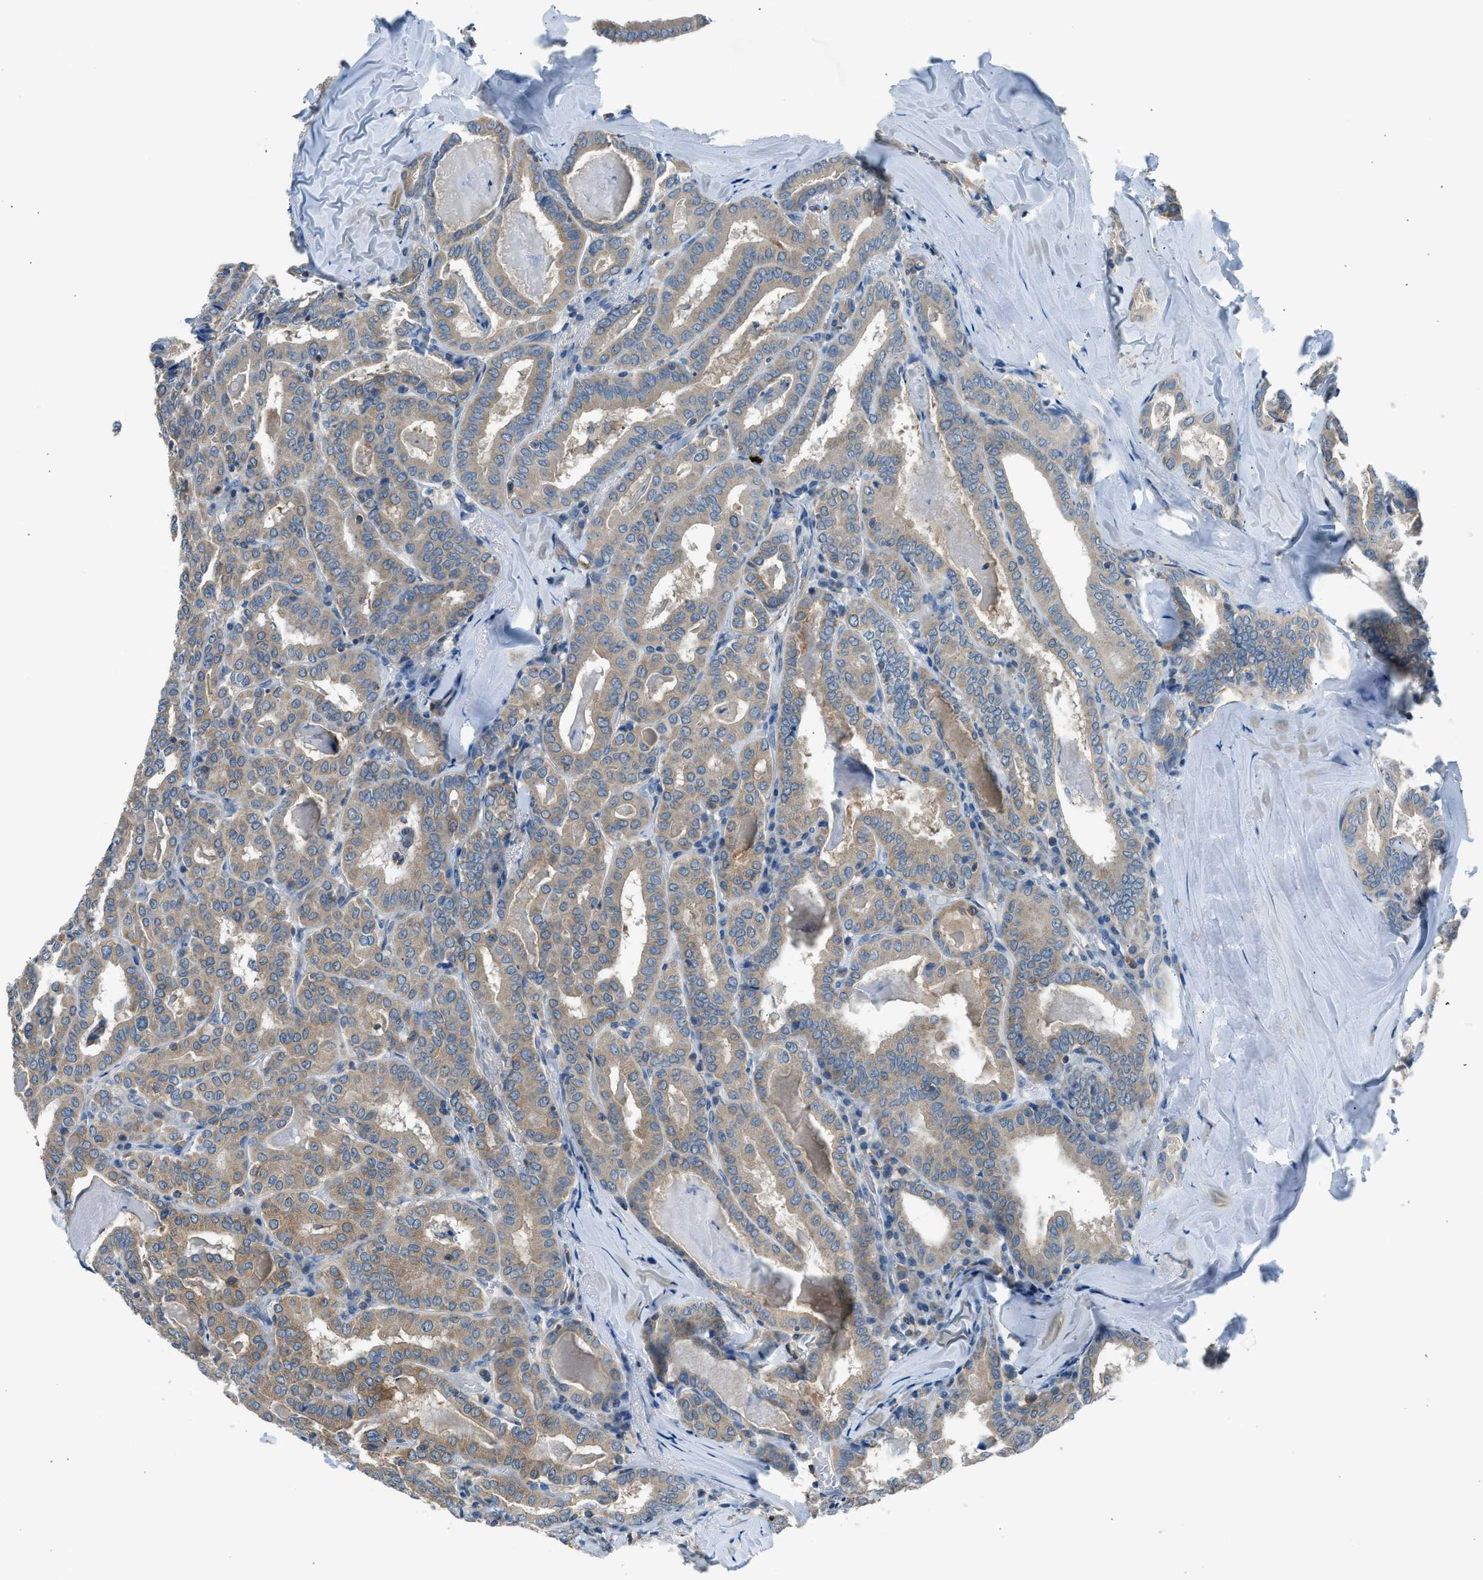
{"staining": {"intensity": "moderate", "quantity": ">75%", "location": "cytoplasmic/membranous"}, "tissue": "thyroid cancer", "cell_type": "Tumor cells", "image_type": "cancer", "snomed": [{"axis": "morphology", "description": "Papillary adenocarcinoma, NOS"}, {"axis": "topography", "description": "Thyroid gland"}], "caption": "Thyroid cancer (papillary adenocarcinoma) stained for a protein reveals moderate cytoplasmic/membranous positivity in tumor cells.", "gene": "LMLN", "patient": {"sex": "female", "age": 42}}